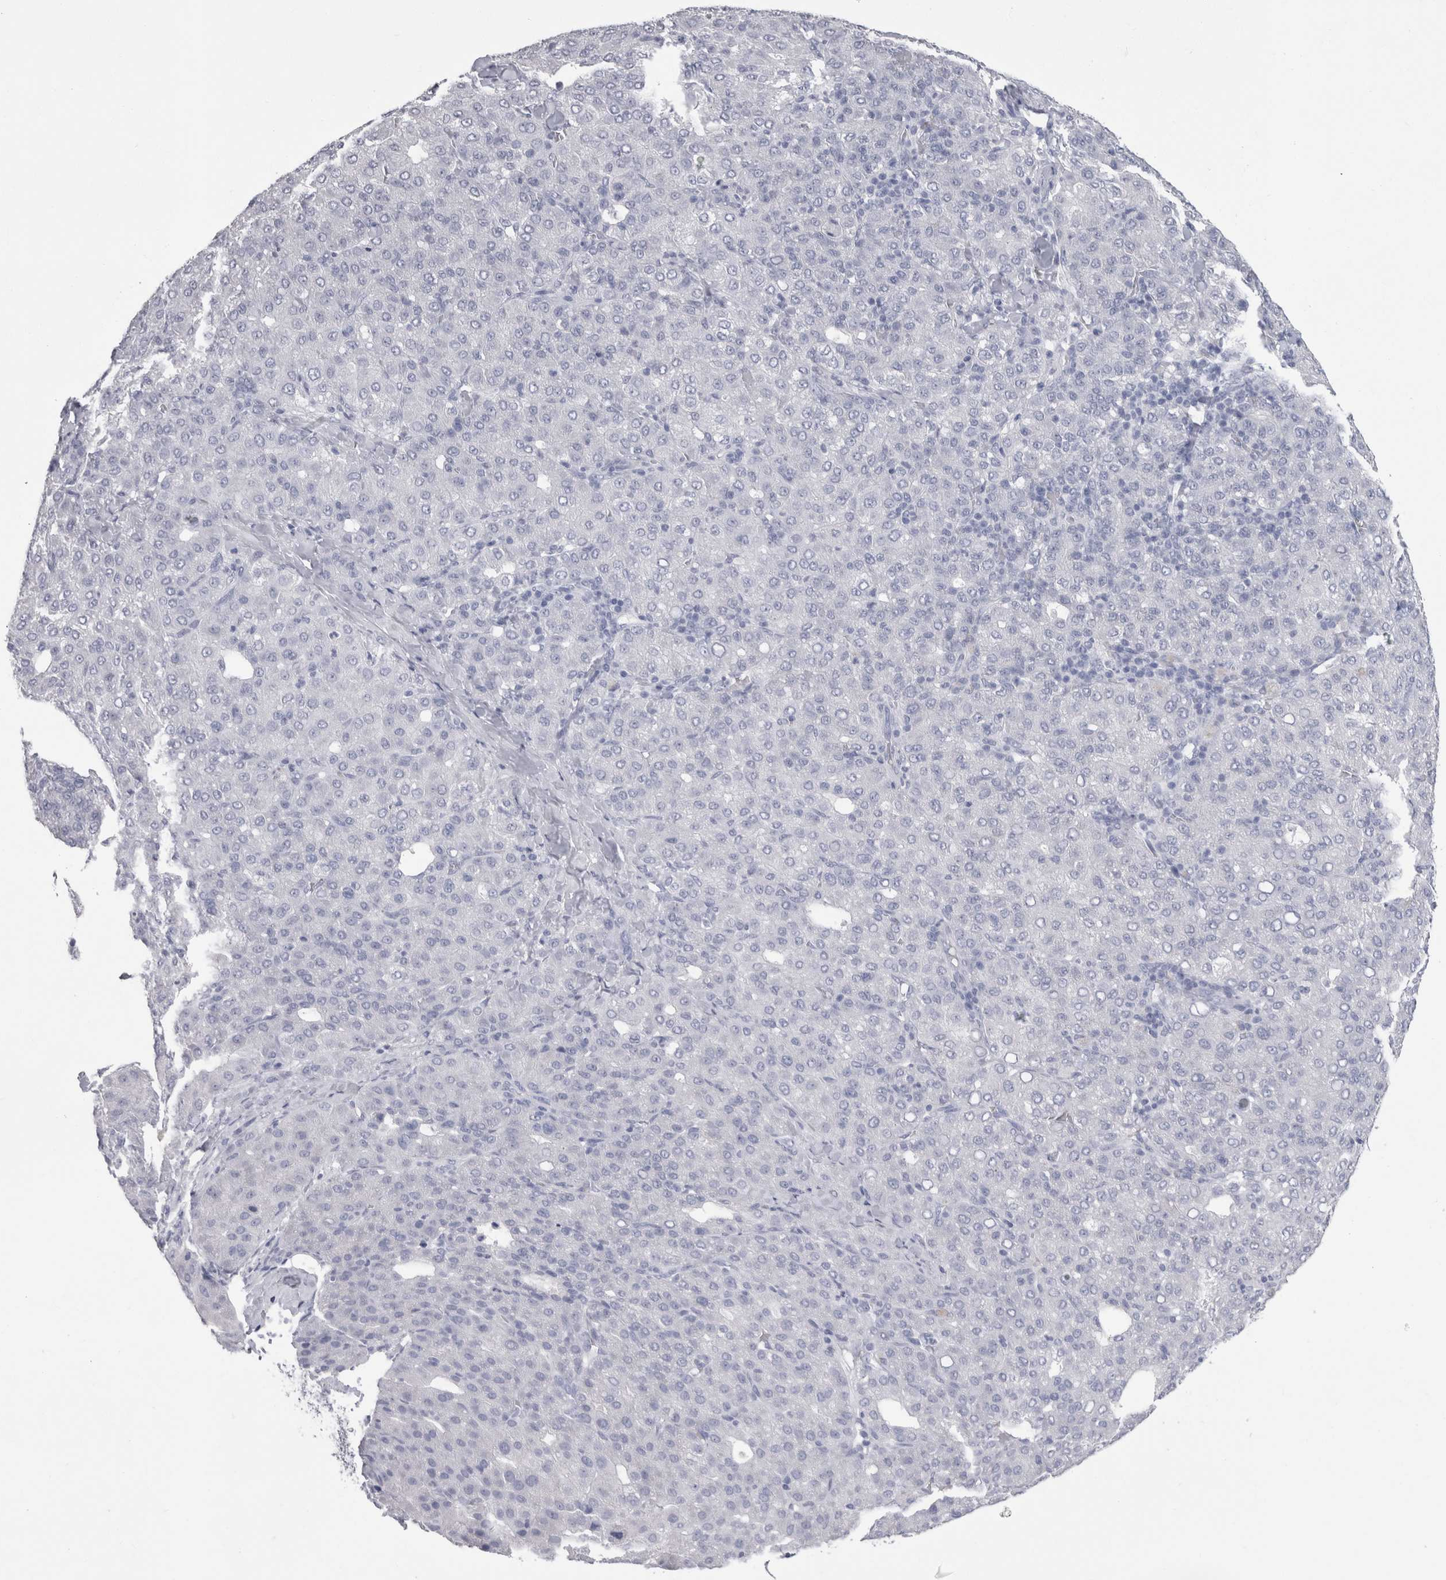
{"staining": {"intensity": "negative", "quantity": "none", "location": "none"}, "tissue": "liver cancer", "cell_type": "Tumor cells", "image_type": "cancer", "snomed": [{"axis": "morphology", "description": "Carcinoma, Hepatocellular, NOS"}, {"axis": "topography", "description": "Liver"}], "caption": "IHC histopathology image of neoplastic tissue: human hepatocellular carcinoma (liver) stained with DAB (3,3'-diaminobenzidine) shows no significant protein staining in tumor cells.", "gene": "PTH", "patient": {"sex": "male", "age": 65}}